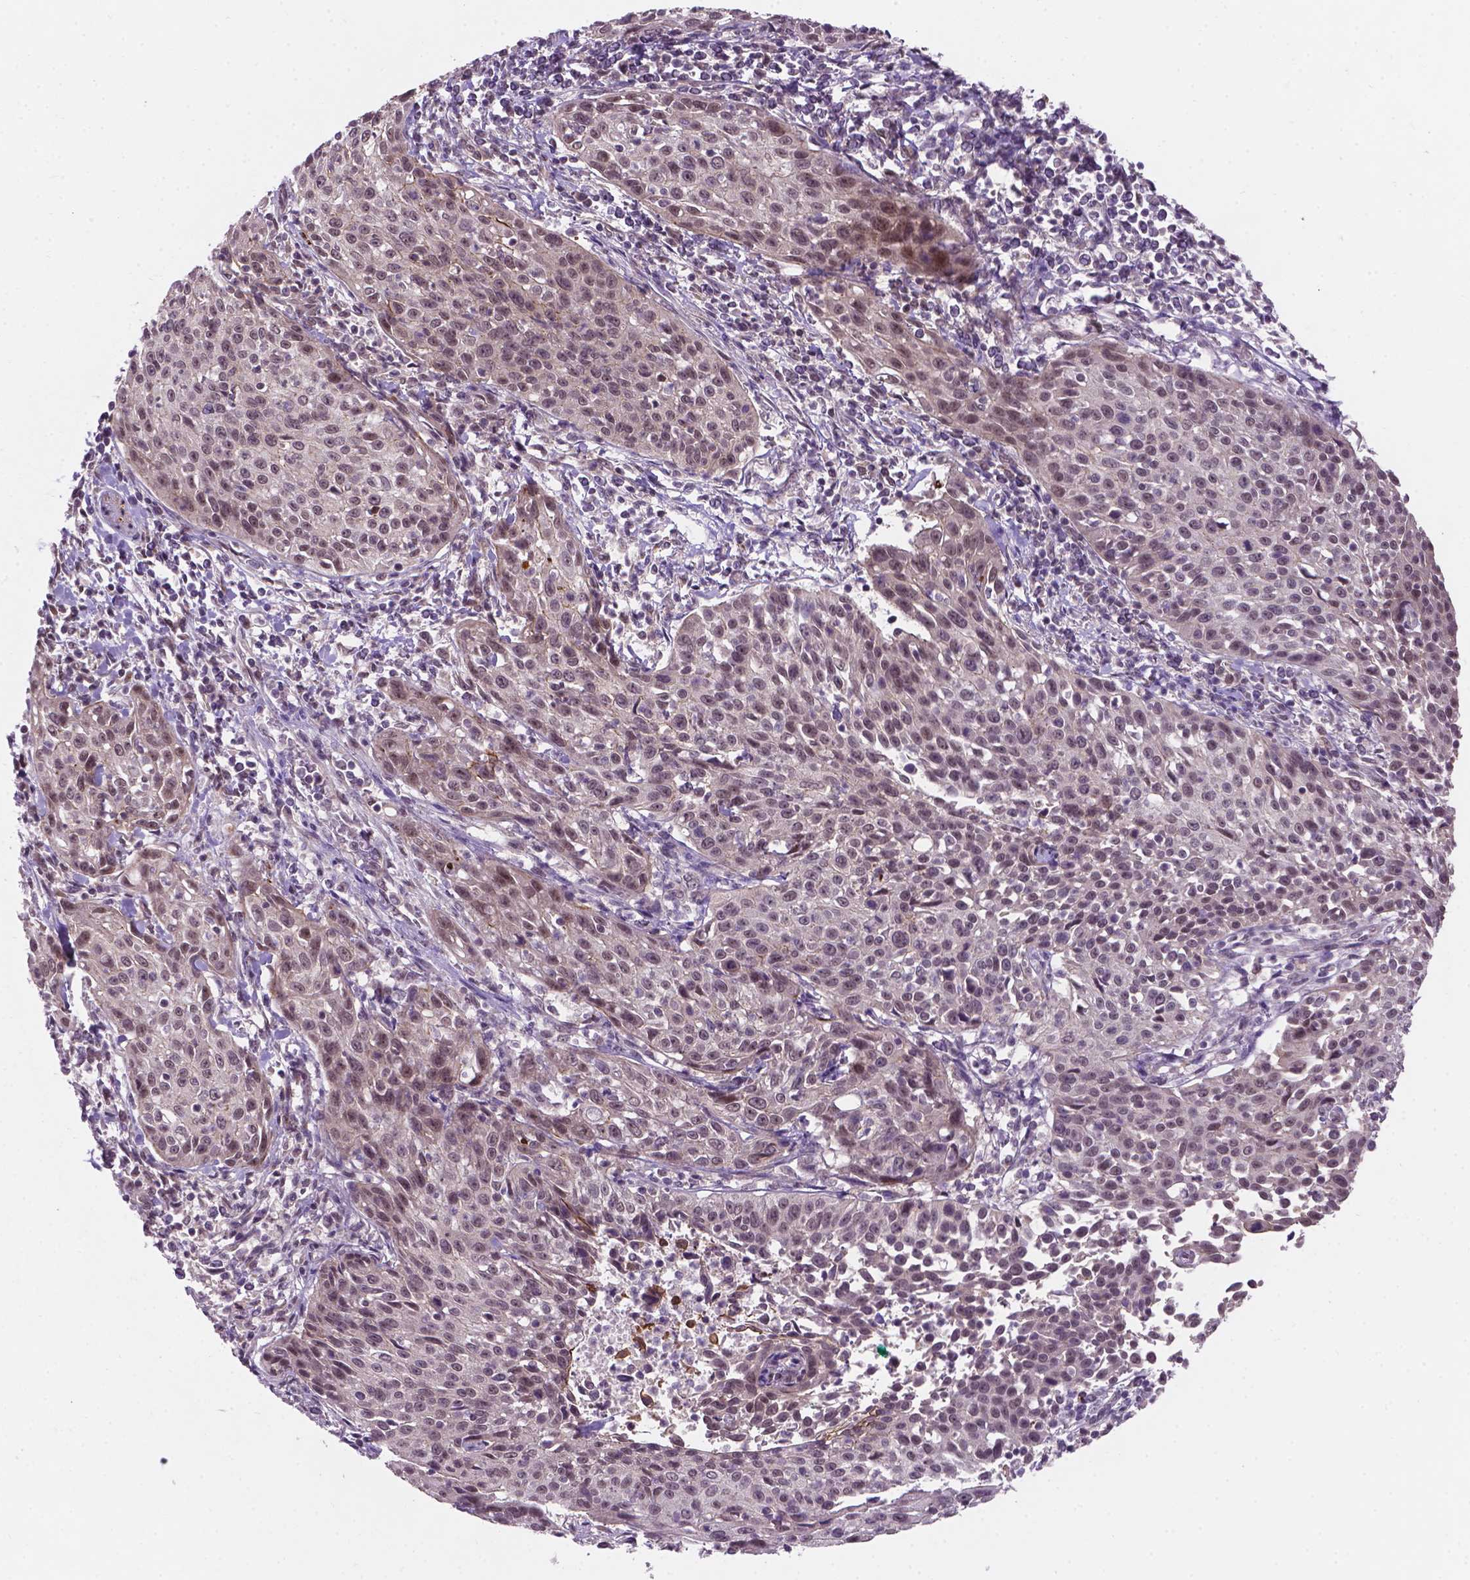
{"staining": {"intensity": "moderate", "quantity": "<25%", "location": "nuclear"}, "tissue": "cervical cancer", "cell_type": "Tumor cells", "image_type": "cancer", "snomed": [{"axis": "morphology", "description": "Squamous cell carcinoma, NOS"}, {"axis": "topography", "description": "Cervix"}], "caption": "DAB (3,3'-diaminobenzidine) immunohistochemical staining of cervical cancer reveals moderate nuclear protein staining in approximately <25% of tumor cells.", "gene": "GXYLT2", "patient": {"sex": "female", "age": 26}}